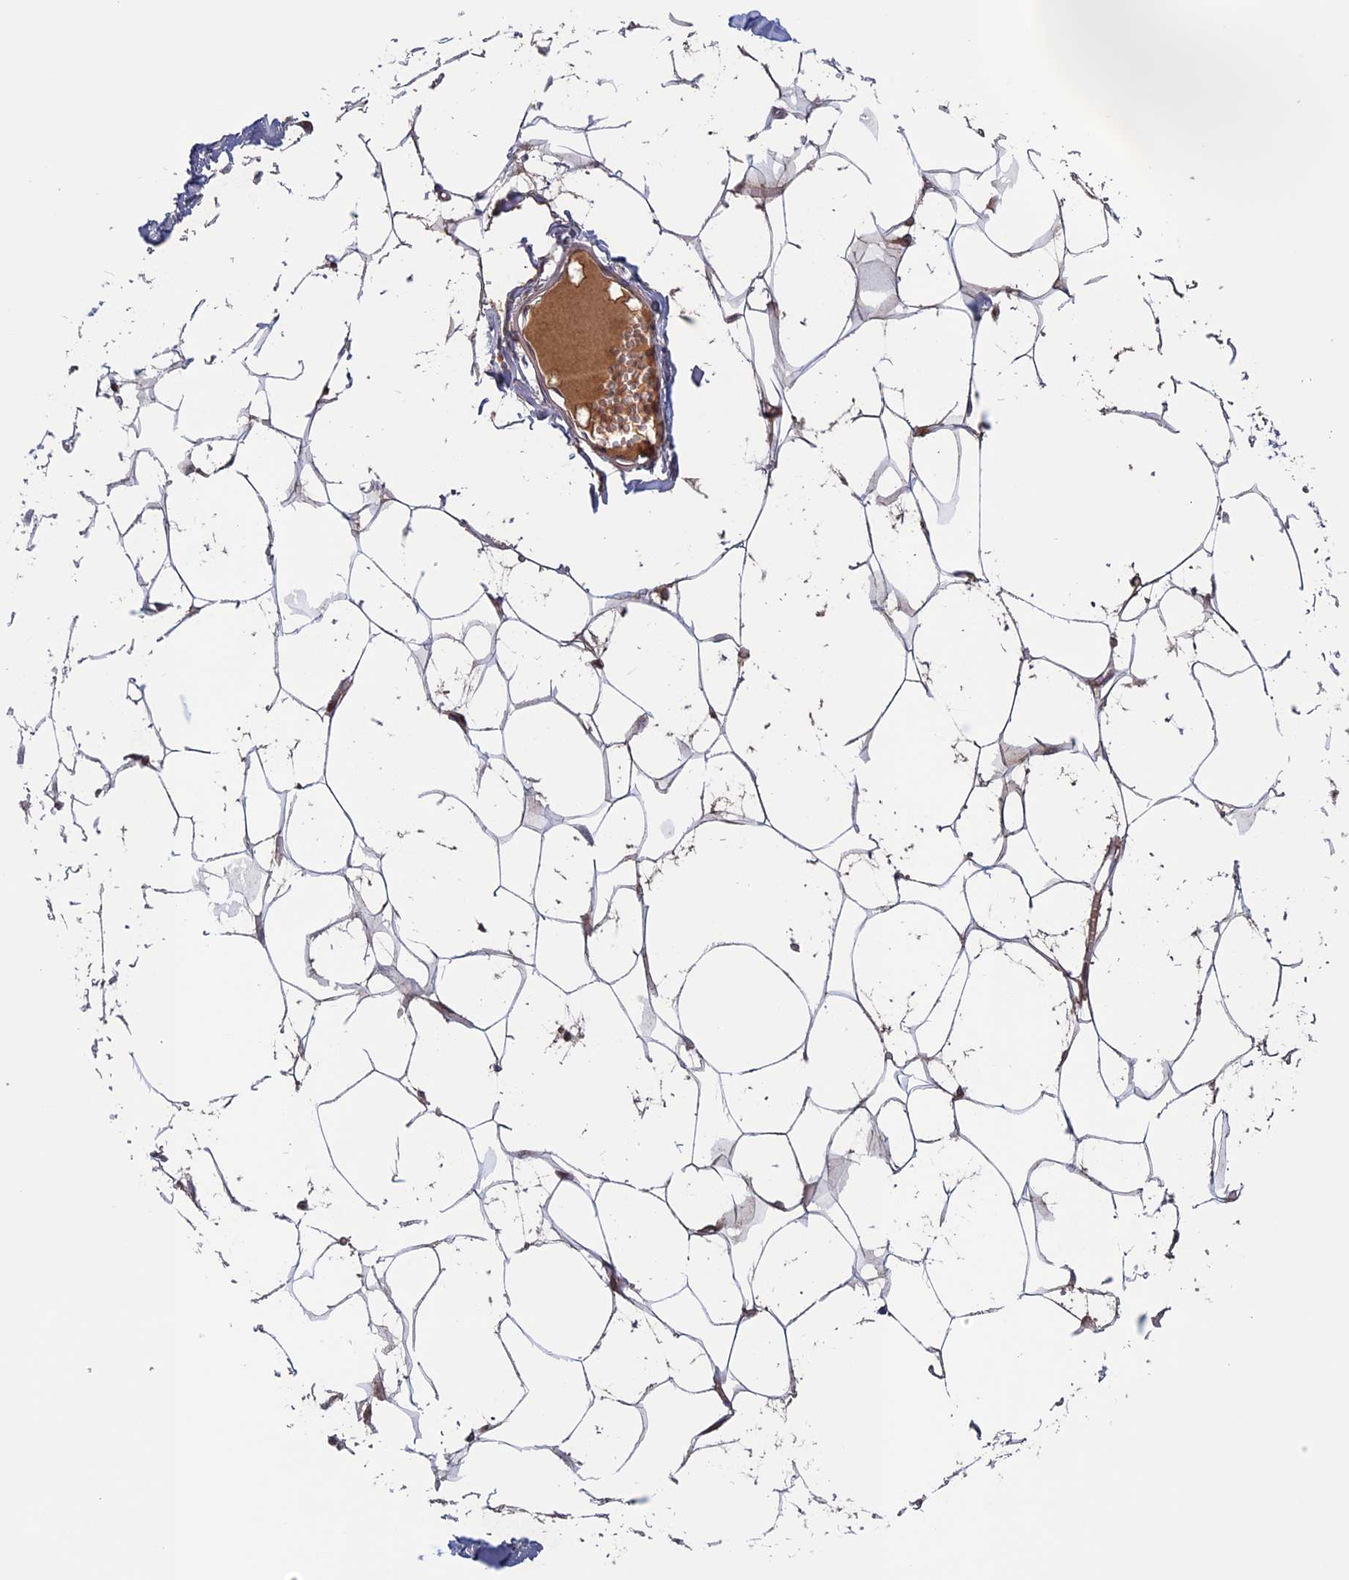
{"staining": {"intensity": "moderate", "quantity": ">75%", "location": "cytoplasmic/membranous"}, "tissue": "breast", "cell_type": "Adipocytes", "image_type": "normal", "snomed": [{"axis": "morphology", "description": "Normal tissue, NOS"}, {"axis": "topography", "description": "Breast"}], "caption": "Benign breast reveals moderate cytoplasmic/membranous positivity in about >75% of adipocytes, visualized by immunohistochemistry.", "gene": "FADS1", "patient": {"sex": "female", "age": 27}}